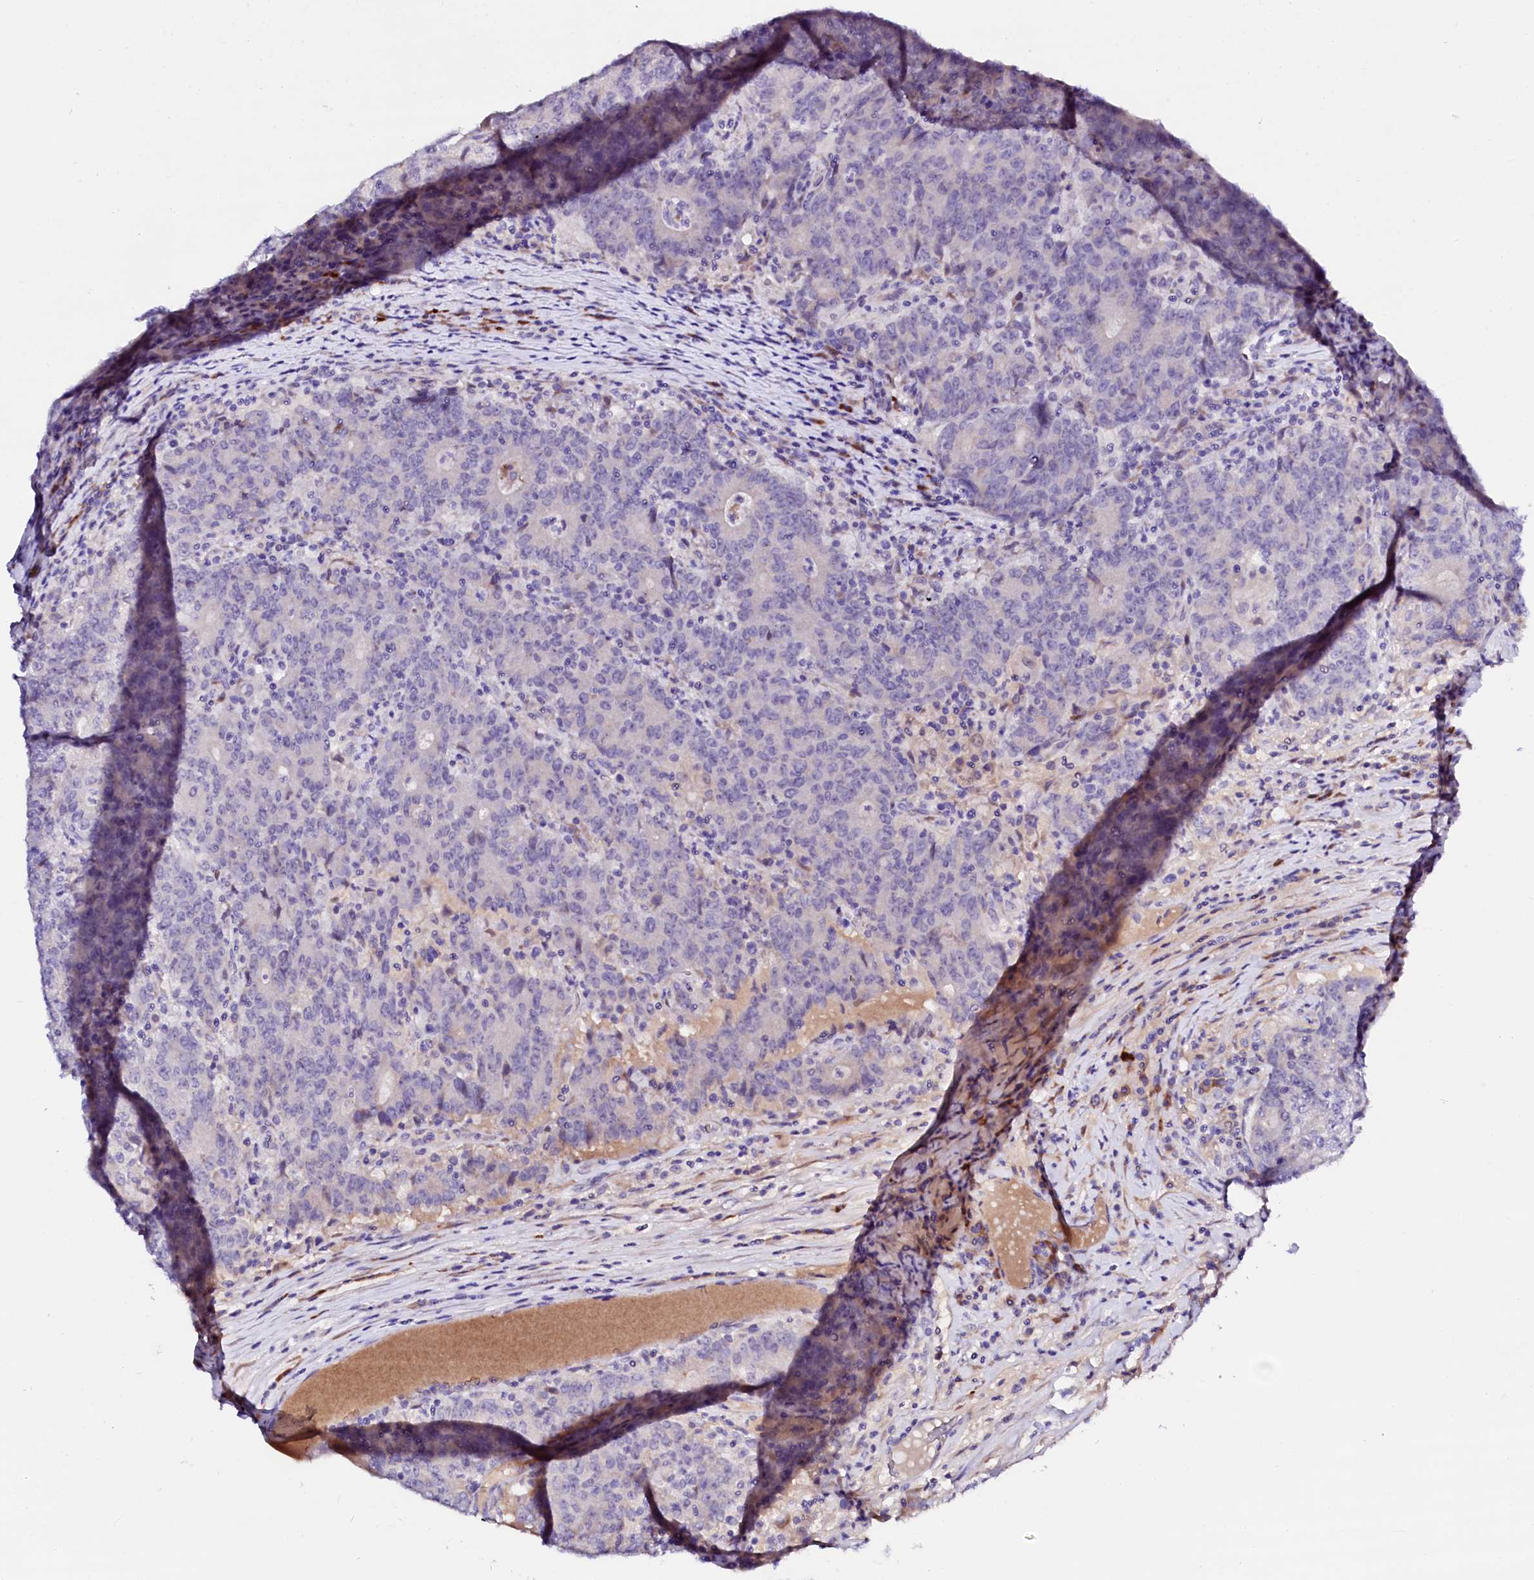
{"staining": {"intensity": "negative", "quantity": "none", "location": "none"}, "tissue": "colorectal cancer", "cell_type": "Tumor cells", "image_type": "cancer", "snomed": [{"axis": "morphology", "description": "Adenocarcinoma, NOS"}, {"axis": "topography", "description": "Colon"}], "caption": "Colorectal cancer was stained to show a protein in brown. There is no significant positivity in tumor cells.", "gene": "BTBD16", "patient": {"sex": "female", "age": 75}}